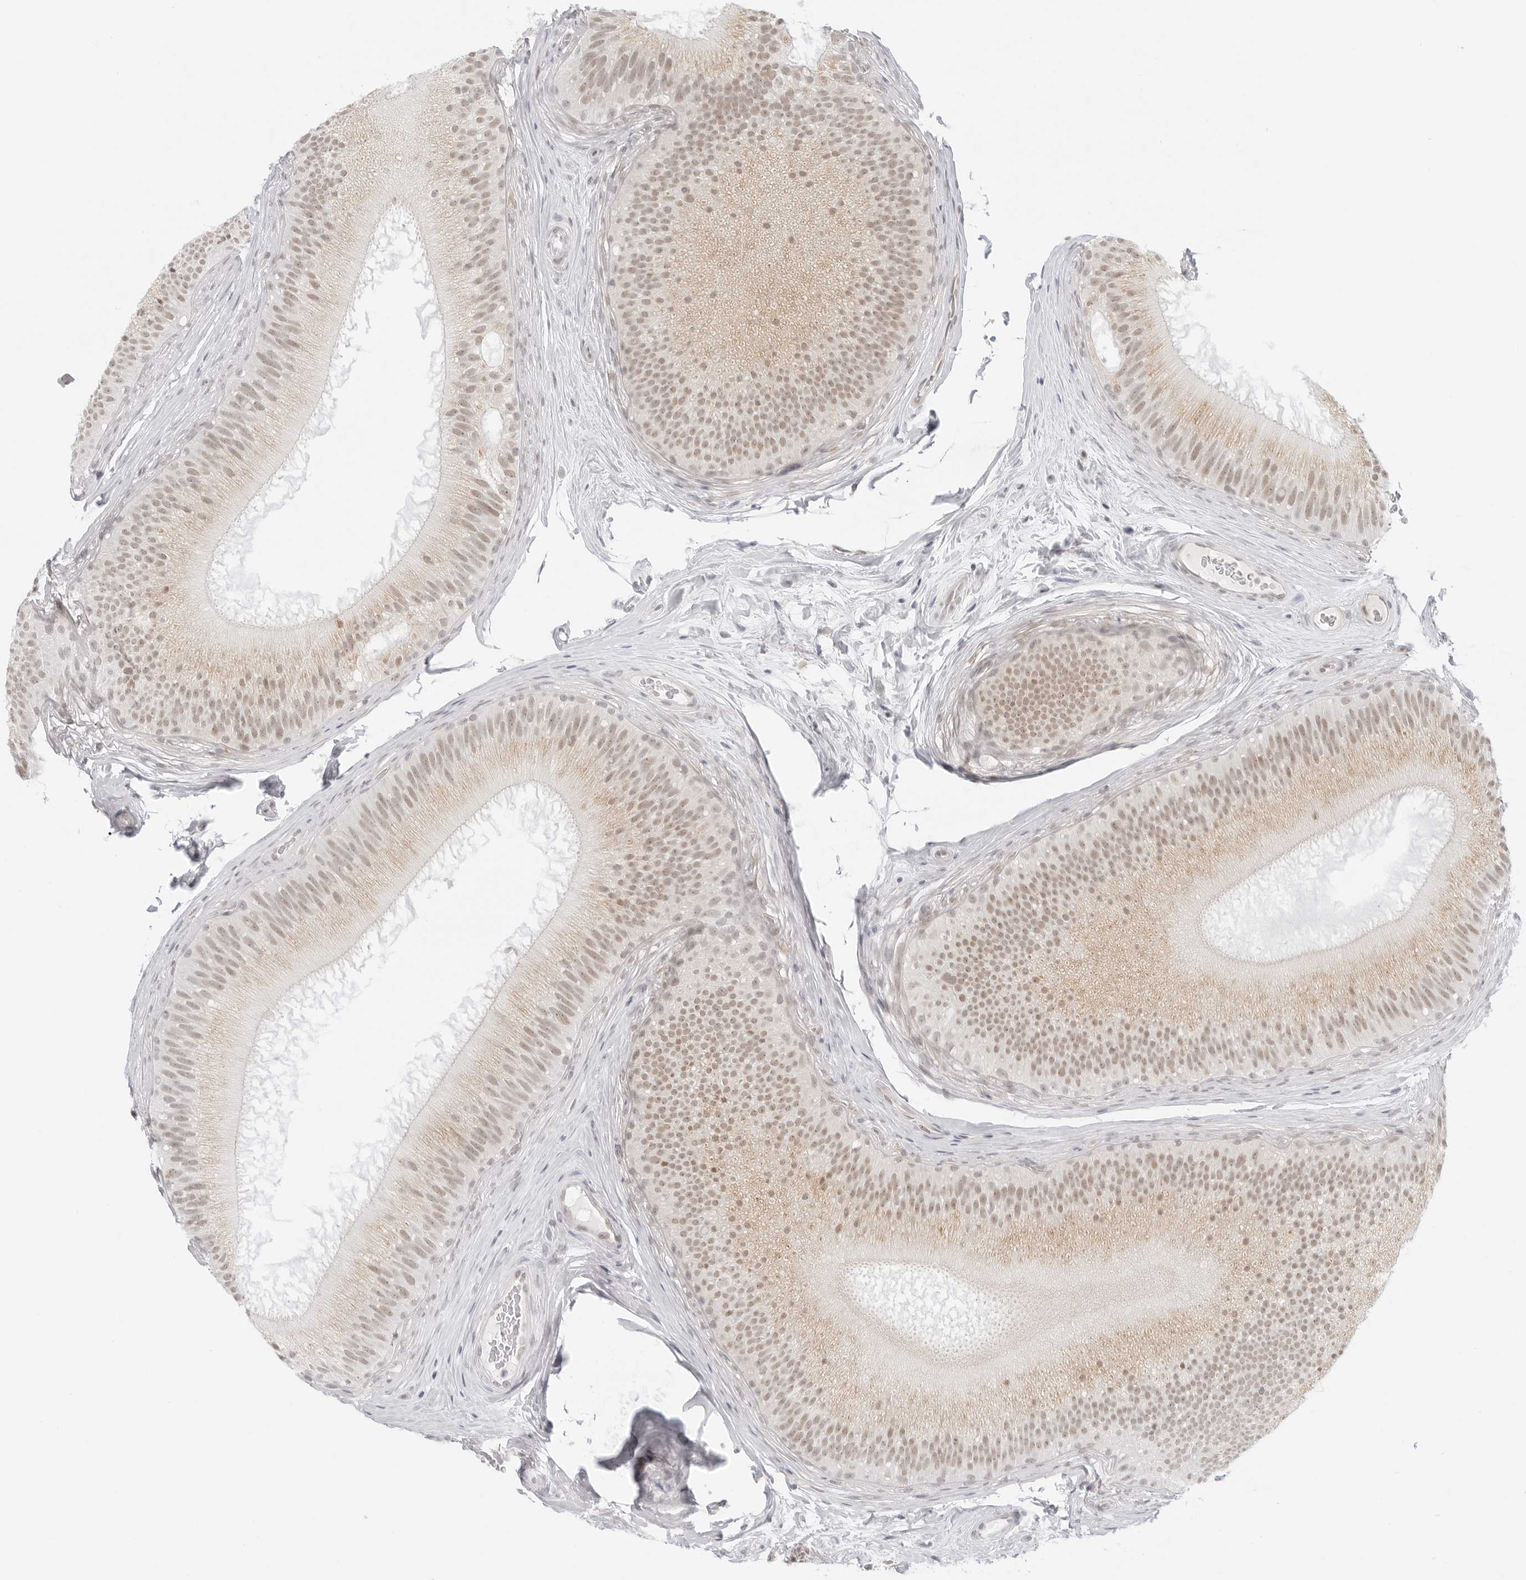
{"staining": {"intensity": "moderate", "quantity": "25%-75%", "location": "cytoplasmic/membranous,nuclear"}, "tissue": "epididymis", "cell_type": "Glandular cells", "image_type": "normal", "snomed": [{"axis": "morphology", "description": "Normal tissue, NOS"}, {"axis": "topography", "description": "Epididymis"}], "caption": "A medium amount of moderate cytoplasmic/membranous,nuclear expression is identified in about 25%-75% of glandular cells in normal epididymis. Immunohistochemistry (ihc) stains the protein in brown and the nuclei are stained blue.", "gene": "MED18", "patient": {"sex": "male", "age": 45}}